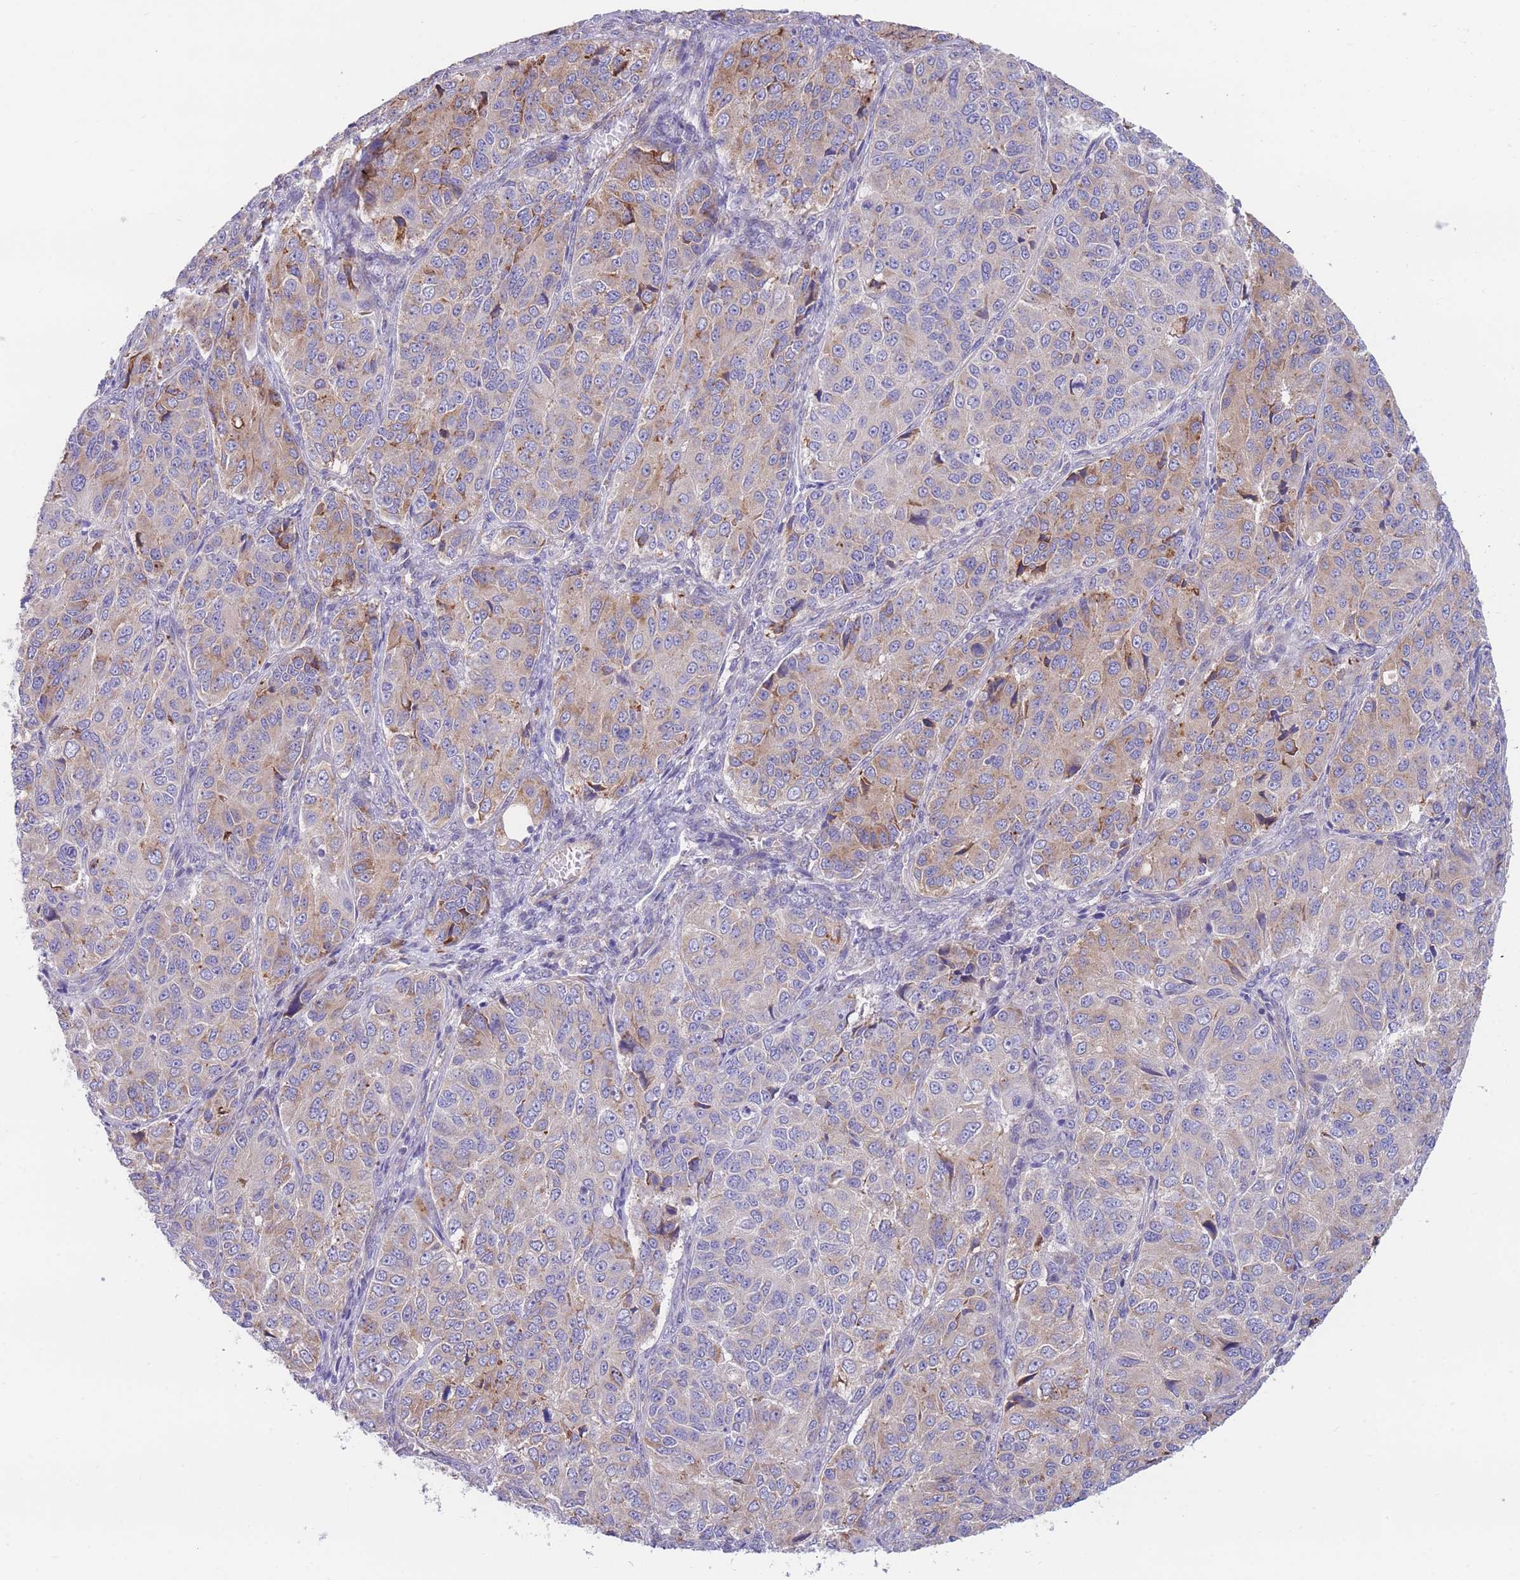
{"staining": {"intensity": "moderate", "quantity": "<25%", "location": "cytoplasmic/membranous"}, "tissue": "ovarian cancer", "cell_type": "Tumor cells", "image_type": "cancer", "snomed": [{"axis": "morphology", "description": "Carcinoma, endometroid"}, {"axis": "topography", "description": "Ovary"}], "caption": "The photomicrograph demonstrates a brown stain indicating the presence of a protein in the cytoplasmic/membranous of tumor cells in endometroid carcinoma (ovarian).", "gene": "DET1", "patient": {"sex": "female", "age": 51}}